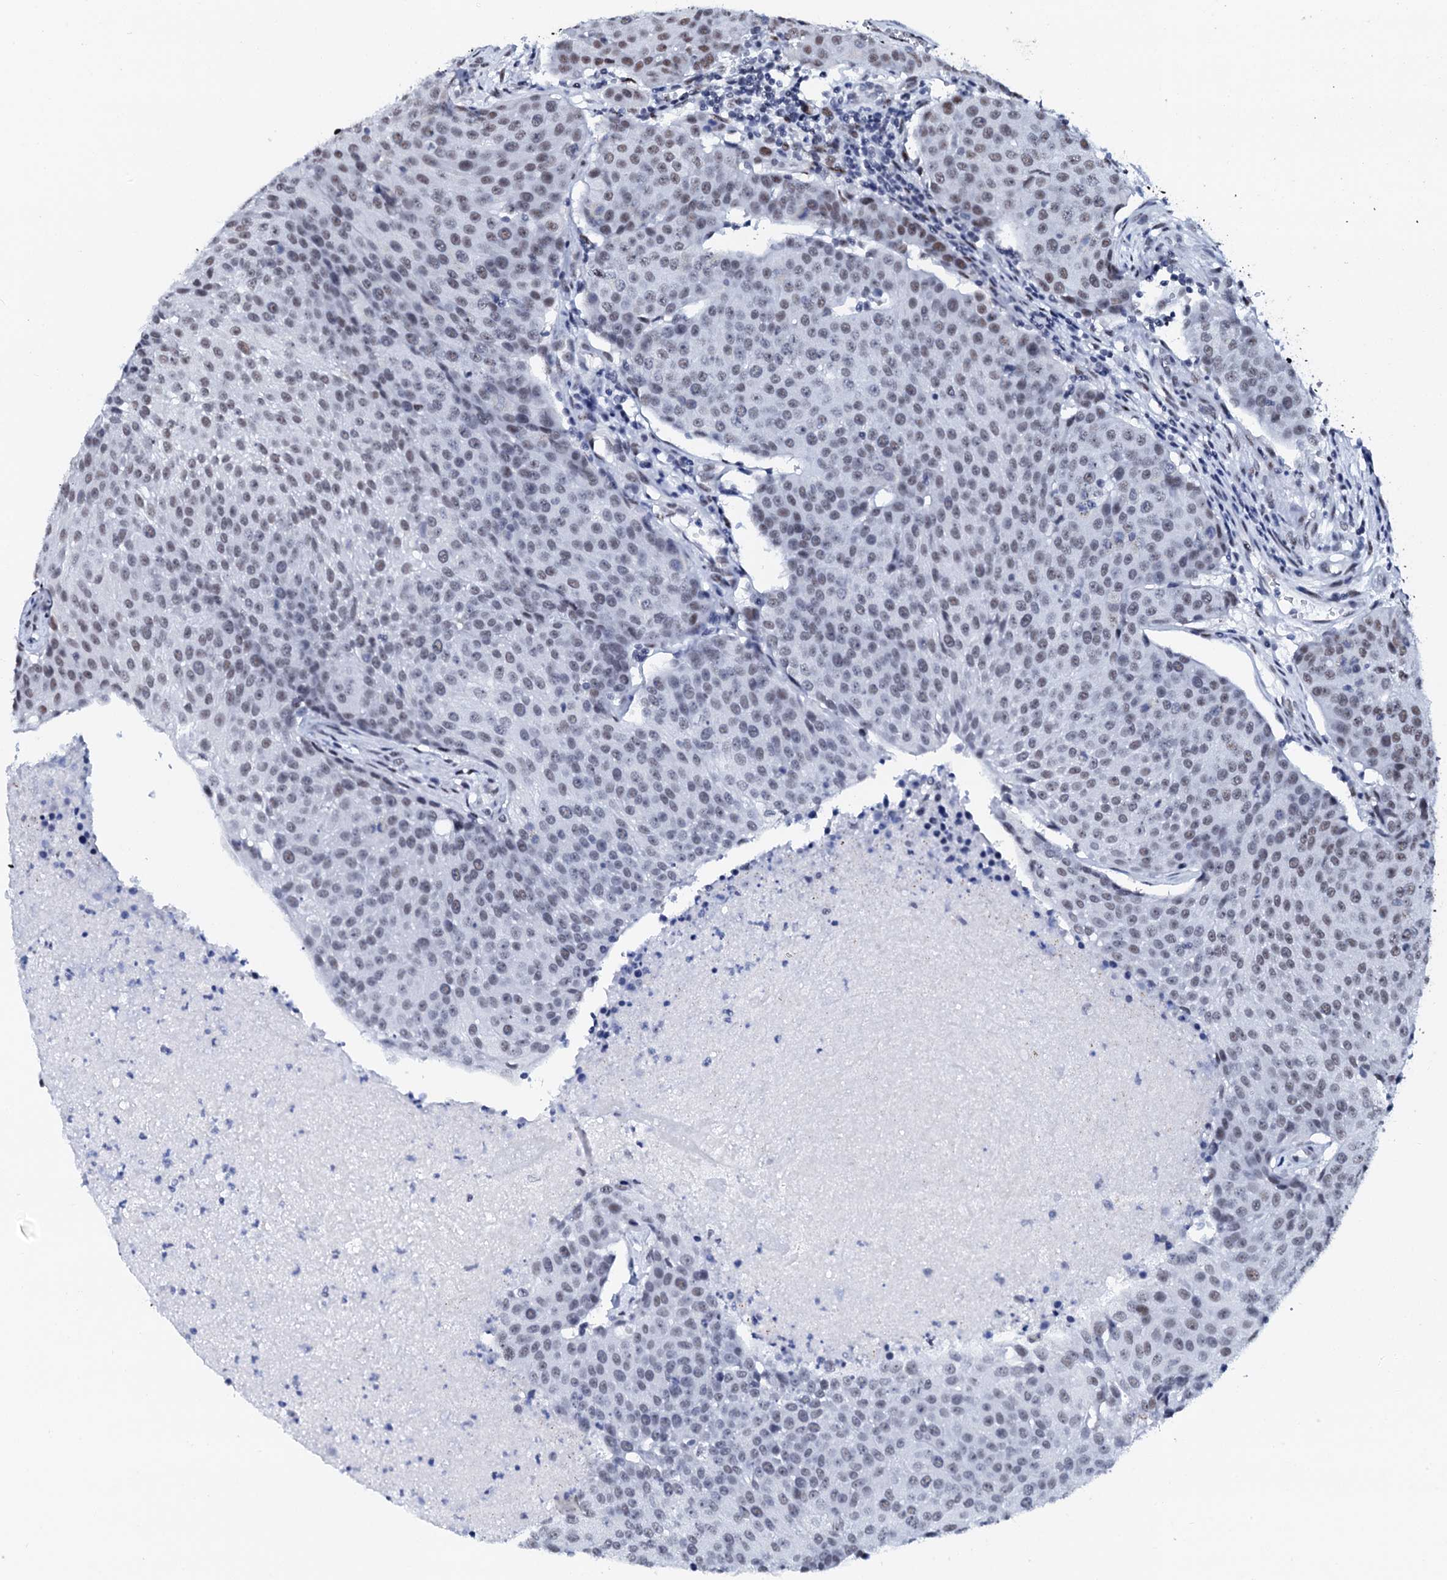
{"staining": {"intensity": "moderate", "quantity": "<25%", "location": "nuclear"}, "tissue": "urothelial cancer", "cell_type": "Tumor cells", "image_type": "cancer", "snomed": [{"axis": "morphology", "description": "Urothelial carcinoma, High grade"}, {"axis": "topography", "description": "Urinary bladder"}], "caption": "Tumor cells show moderate nuclear expression in about <25% of cells in urothelial cancer.", "gene": "NKAPD1", "patient": {"sex": "female", "age": 85}}